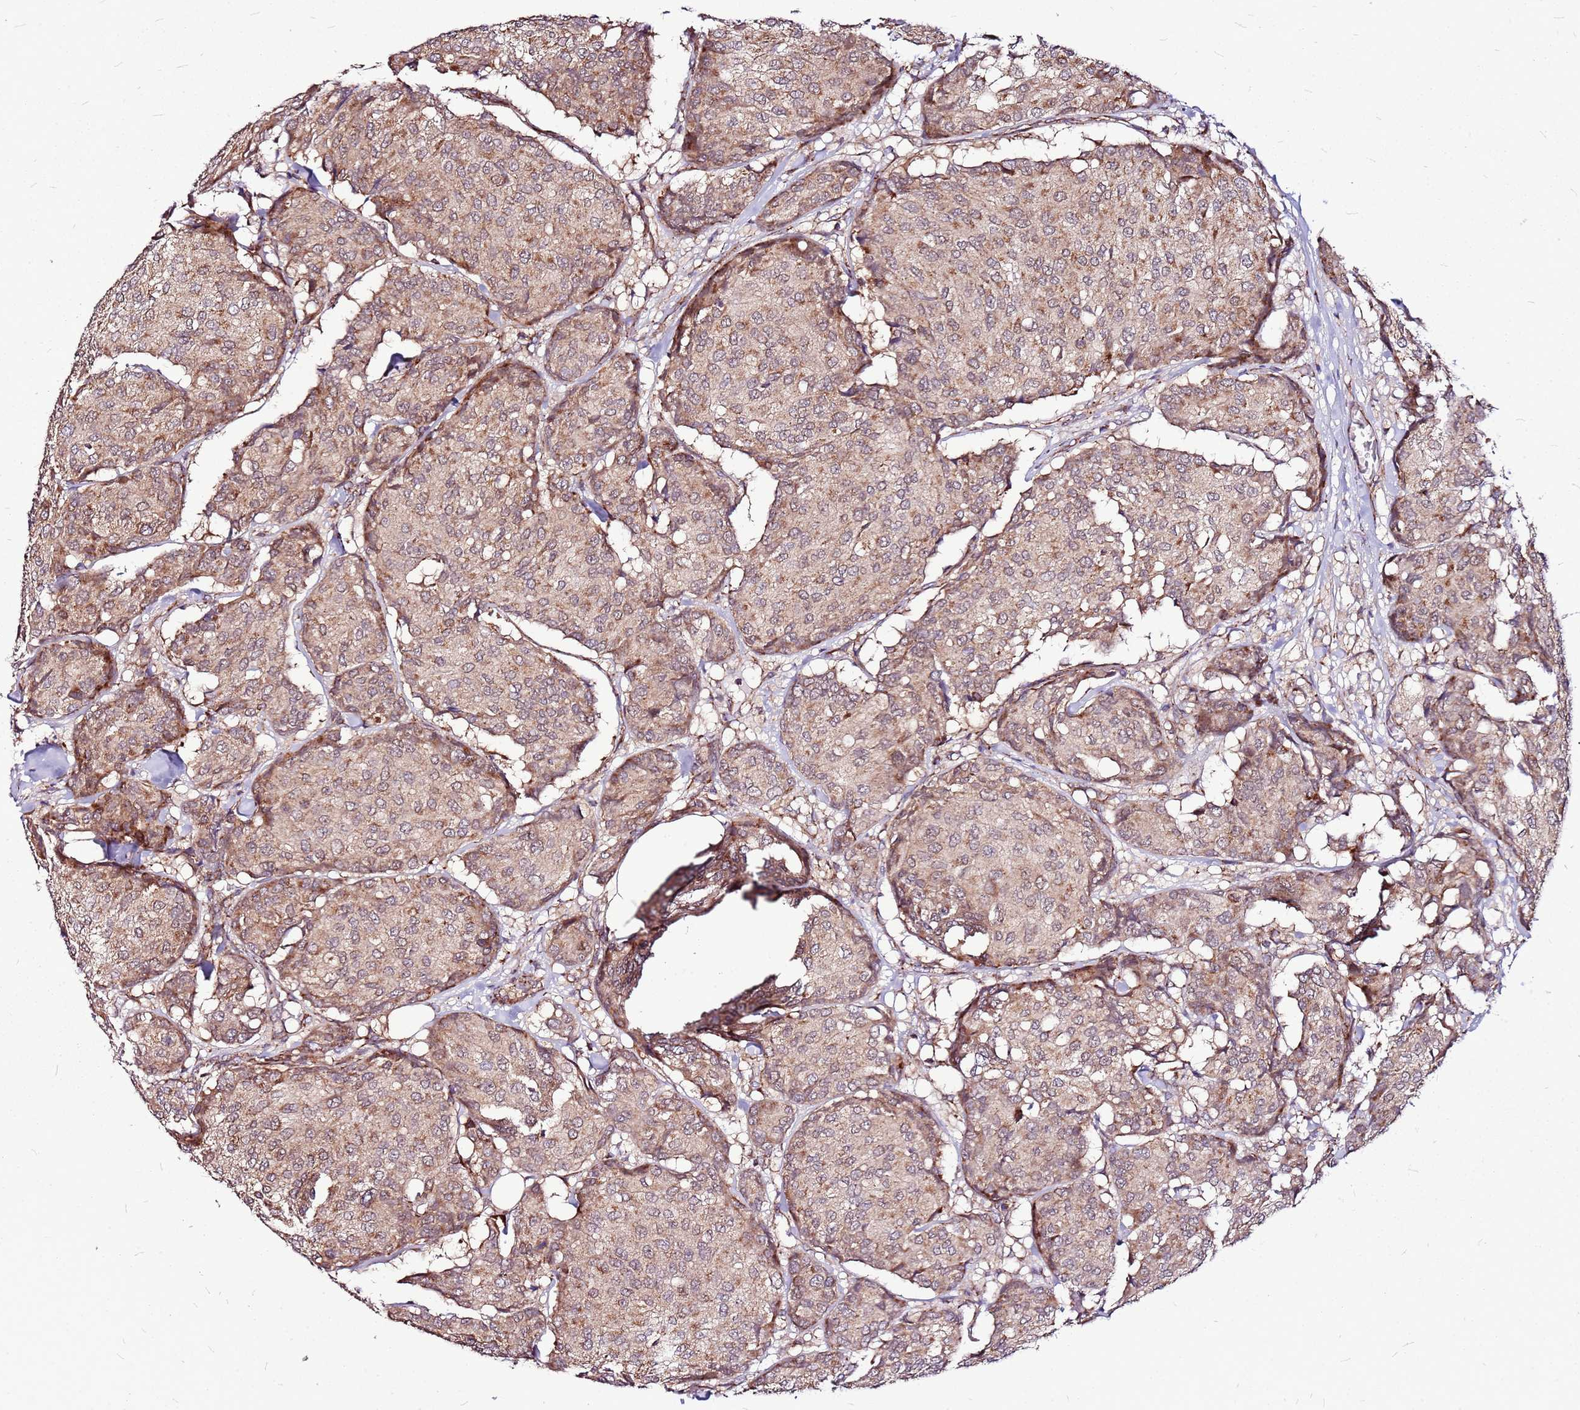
{"staining": {"intensity": "moderate", "quantity": "25%-75%", "location": "cytoplasmic/membranous"}, "tissue": "breast cancer", "cell_type": "Tumor cells", "image_type": "cancer", "snomed": [{"axis": "morphology", "description": "Duct carcinoma"}, {"axis": "topography", "description": "Breast"}], "caption": "The immunohistochemical stain labels moderate cytoplasmic/membranous expression in tumor cells of breast cancer tissue.", "gene": "OR51T1", "patient": {"sex": "female", "age": 75}}